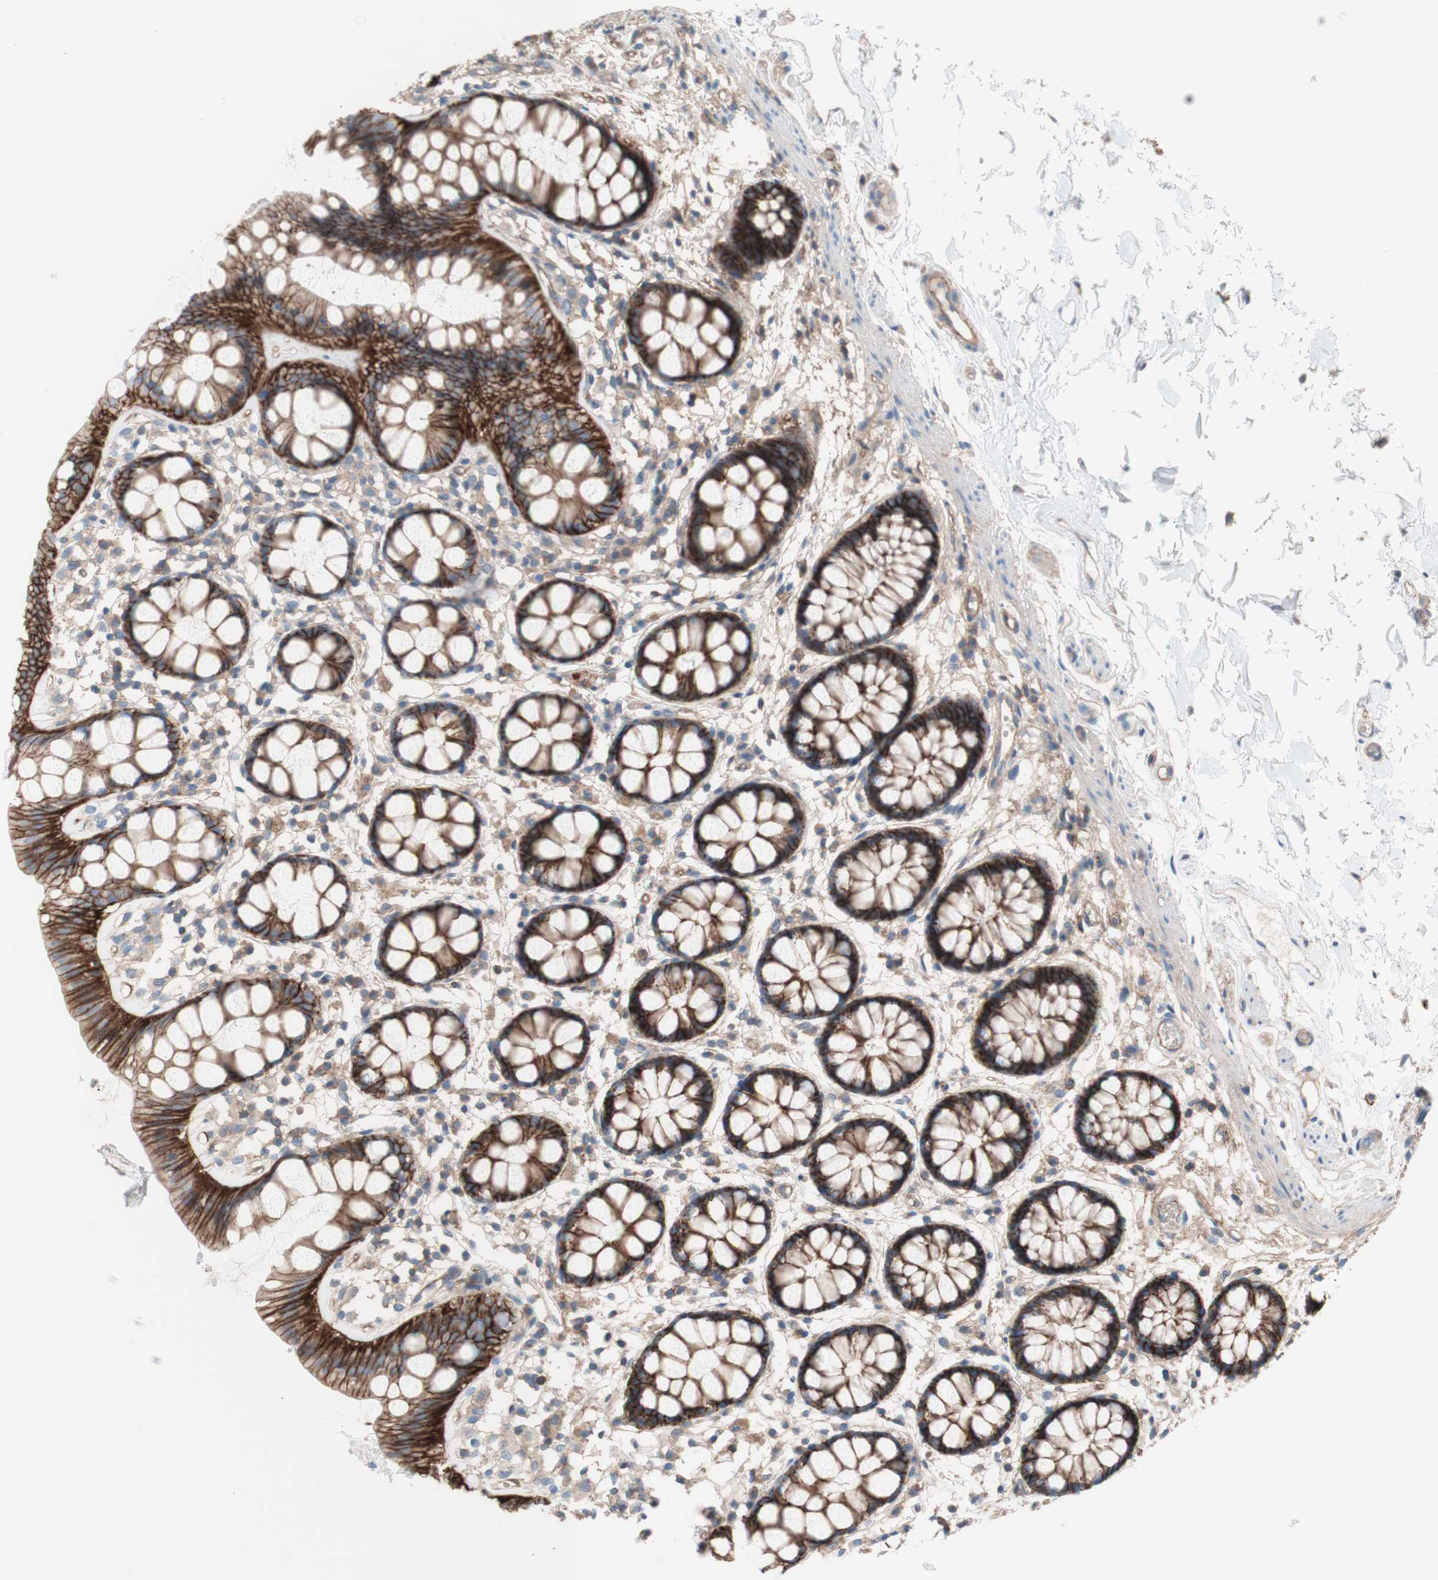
{"staining": {"intensity": "strong", "quantity": ">75%", "location": "cytoplasmic/membranous"}, "tissue": "rectum", "cell_type": "Glandular cells", "image_type": "normal", "snomed": [{"axis": "morphology", "description": "Normal tissue, NOS"}, {"axis": "topography", "description": "Rectum"}], "caption": "A high-resolution micrograph shows immunohistochemistry staining of normal rectum, which reveals strong cytoplasmic/membranous expression in approximately >75% of glandular cells.", "gene": "CD46", "patient": {"sex": "female", "age": 66}}